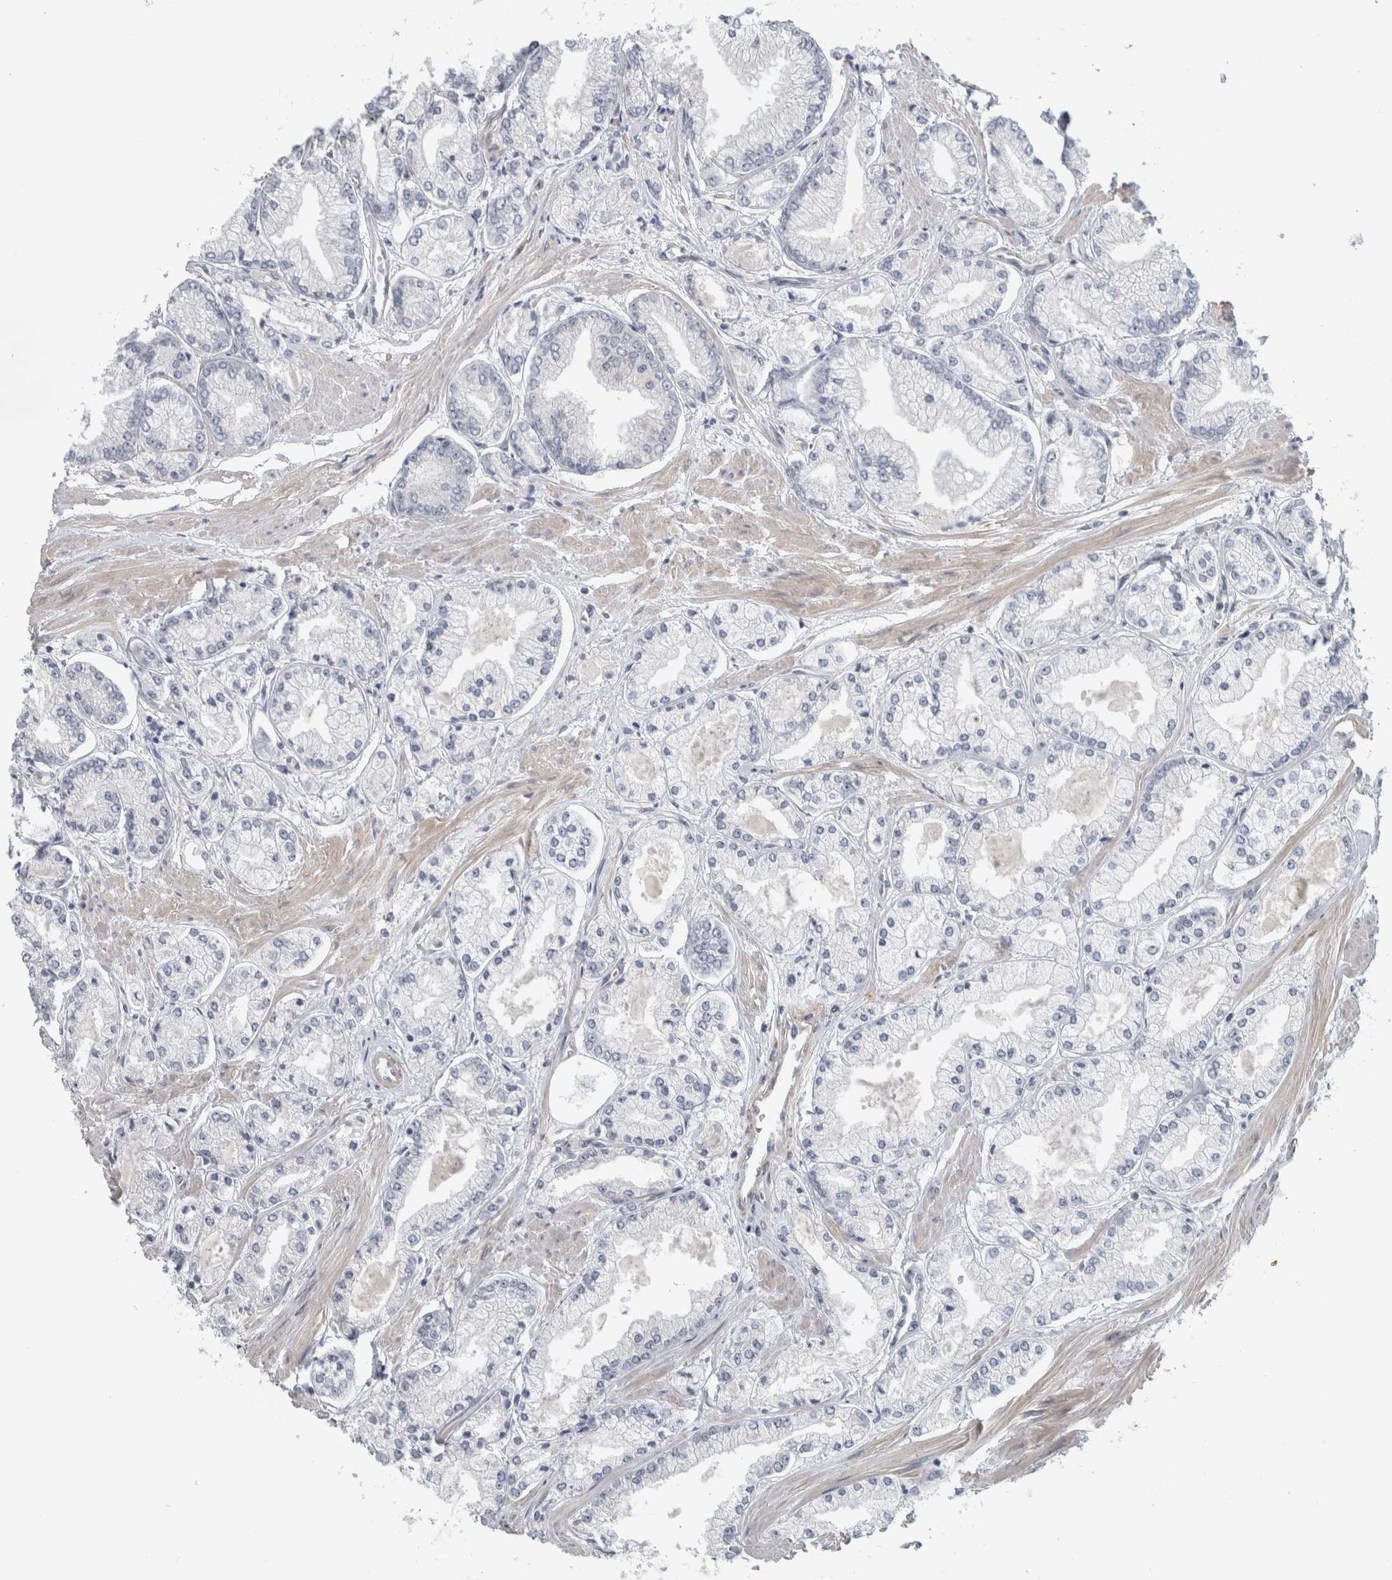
{"staining": {"intensity": "negative", "quantity": "none", "location": "none"}, "tissue": "prostate cancer", "cell_type": "Tumor cells", "image_type": "cancer", "snomed": [{"axis": "morphology", "description": "Adenocarcinoma, Low grade"}, {"axis": "topography", "description": "Prostate"}], "caption": "High magnification brightfield microscopy of prostate cancer stained with DAB (3,3'-diaminobenzidine) (brown) and counterstained with hematoxylin (blue): tumor cells show no significant positivity. (DAB immunohistochemistry visualized using brightfield microscopy, high magnification).", "gene": "ZNF804B", "patient": {"sex": "male", "age": 52}}